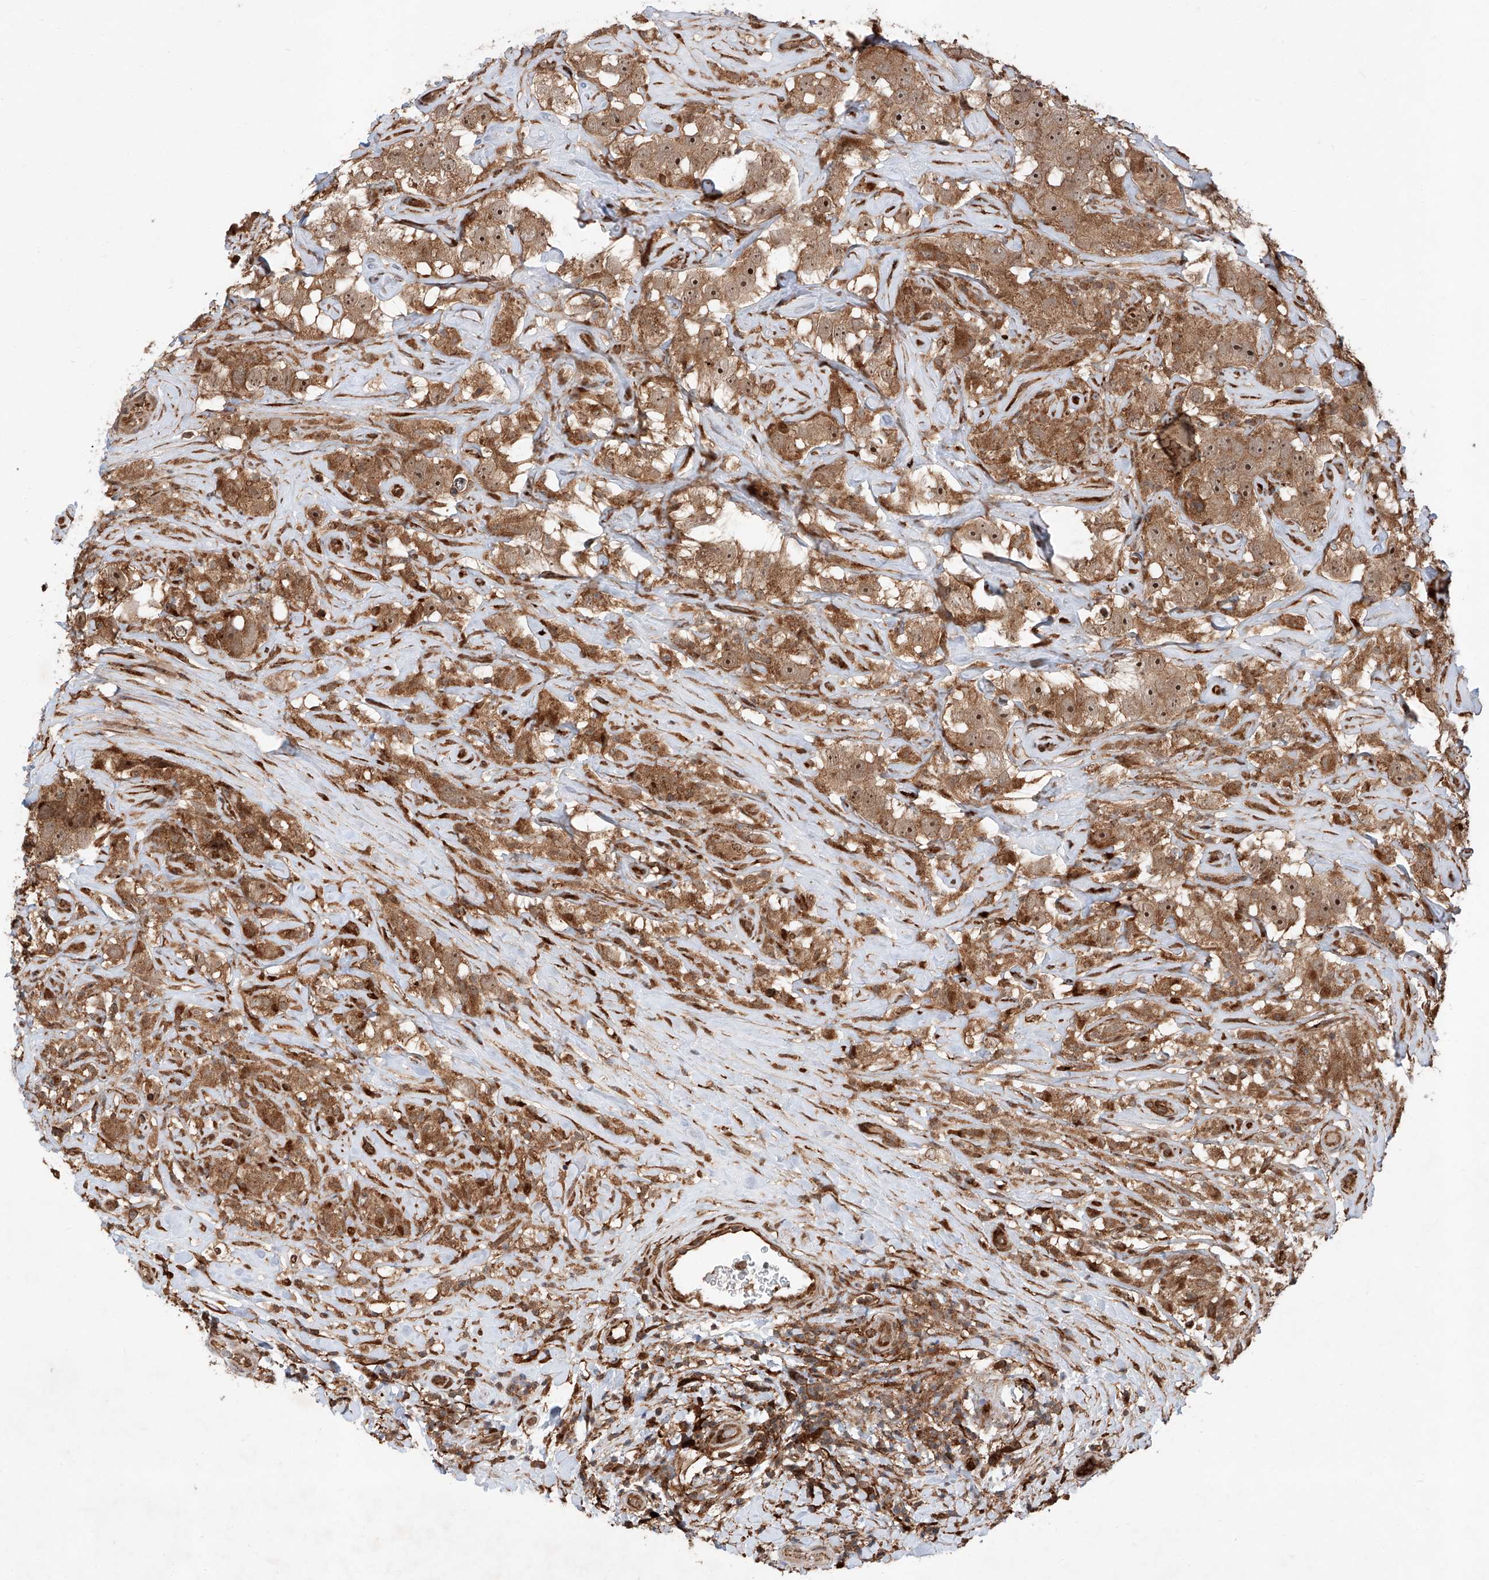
{"staining": {"intensity": "moderate", "quantity": ">75%", "location": "cytoplasmic/membranous,nuclear"}, "tissue": "testis cancer", "cell_type": "Tumor cells", "image_type": "cancer", "snomed": [{"axis": "morphology", "description": "Seminoma, NOS"}, {"axis": "topography", "description": "Testis"}], "caption": "Tumor cells show medium levels of moderate cytoplasmic/membranous and nuclear expression in about >75% of cells in testis seminoma. (DAB IHC, brown staining for protein, blue staining for nuclei).", "gene": "ZFP28", "patient": {"sex": "male", "age": 49}}